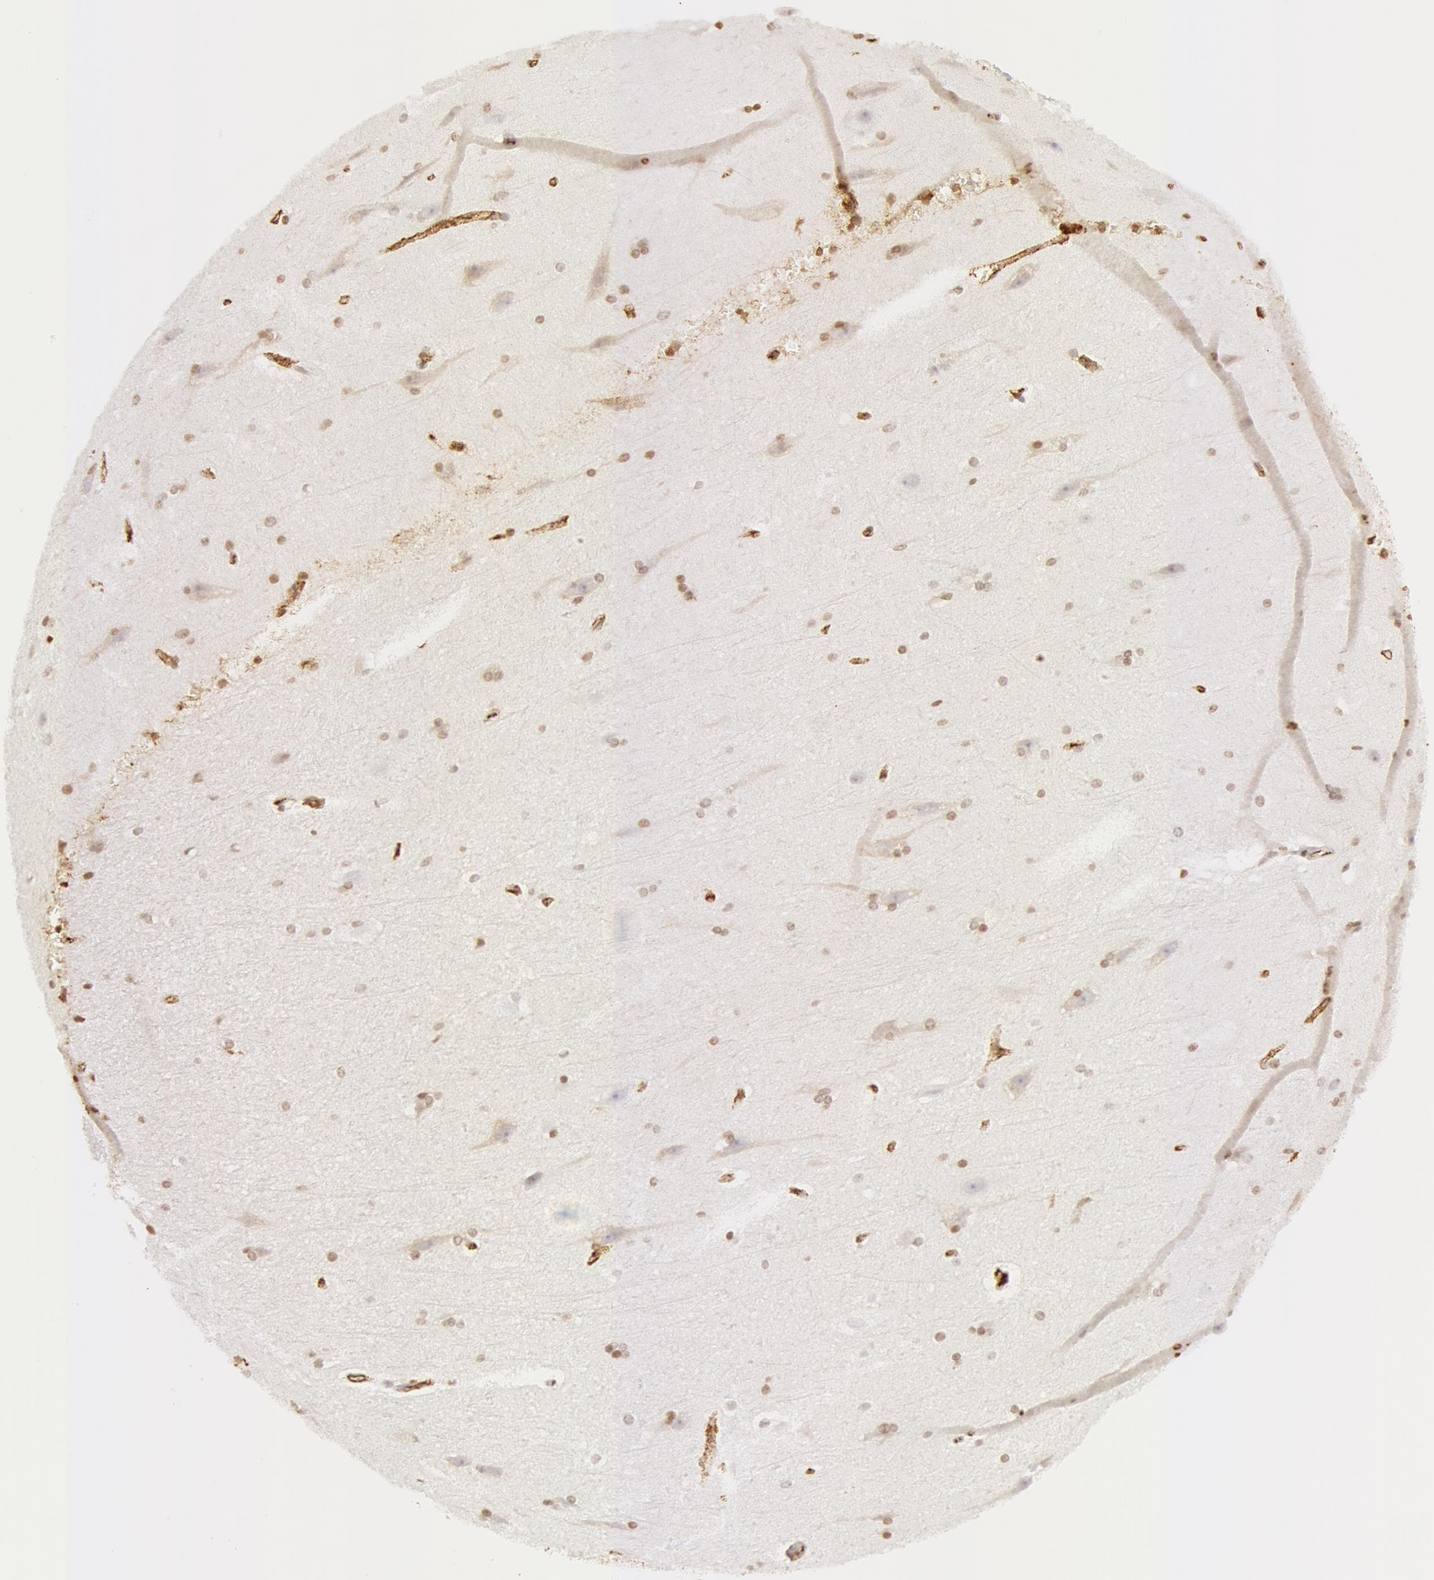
{"staining": {"intensity": "strong", "quantity": ">75%", "location": "cytoplasmic/membranous"}, "tissue": "cerebral cortex", "cell_type": "Endothelial cells", "image_type": "normal", "snomed": [{"axis": "morphology", "description": "Normal tissue, NOS"}, {"axis": "topography", "description": "Cerebral cortex"}, {"axis": "topography", "description": "Hippocampus"}], "caption": "Protein positivity by immunohistochemistry displays strong cytoplasmic/membranous staining in about >75% of endothelial cells in normal cerebral cortex.", "gene": "VWF", "patient": {"sex": "female", "age": 19}}